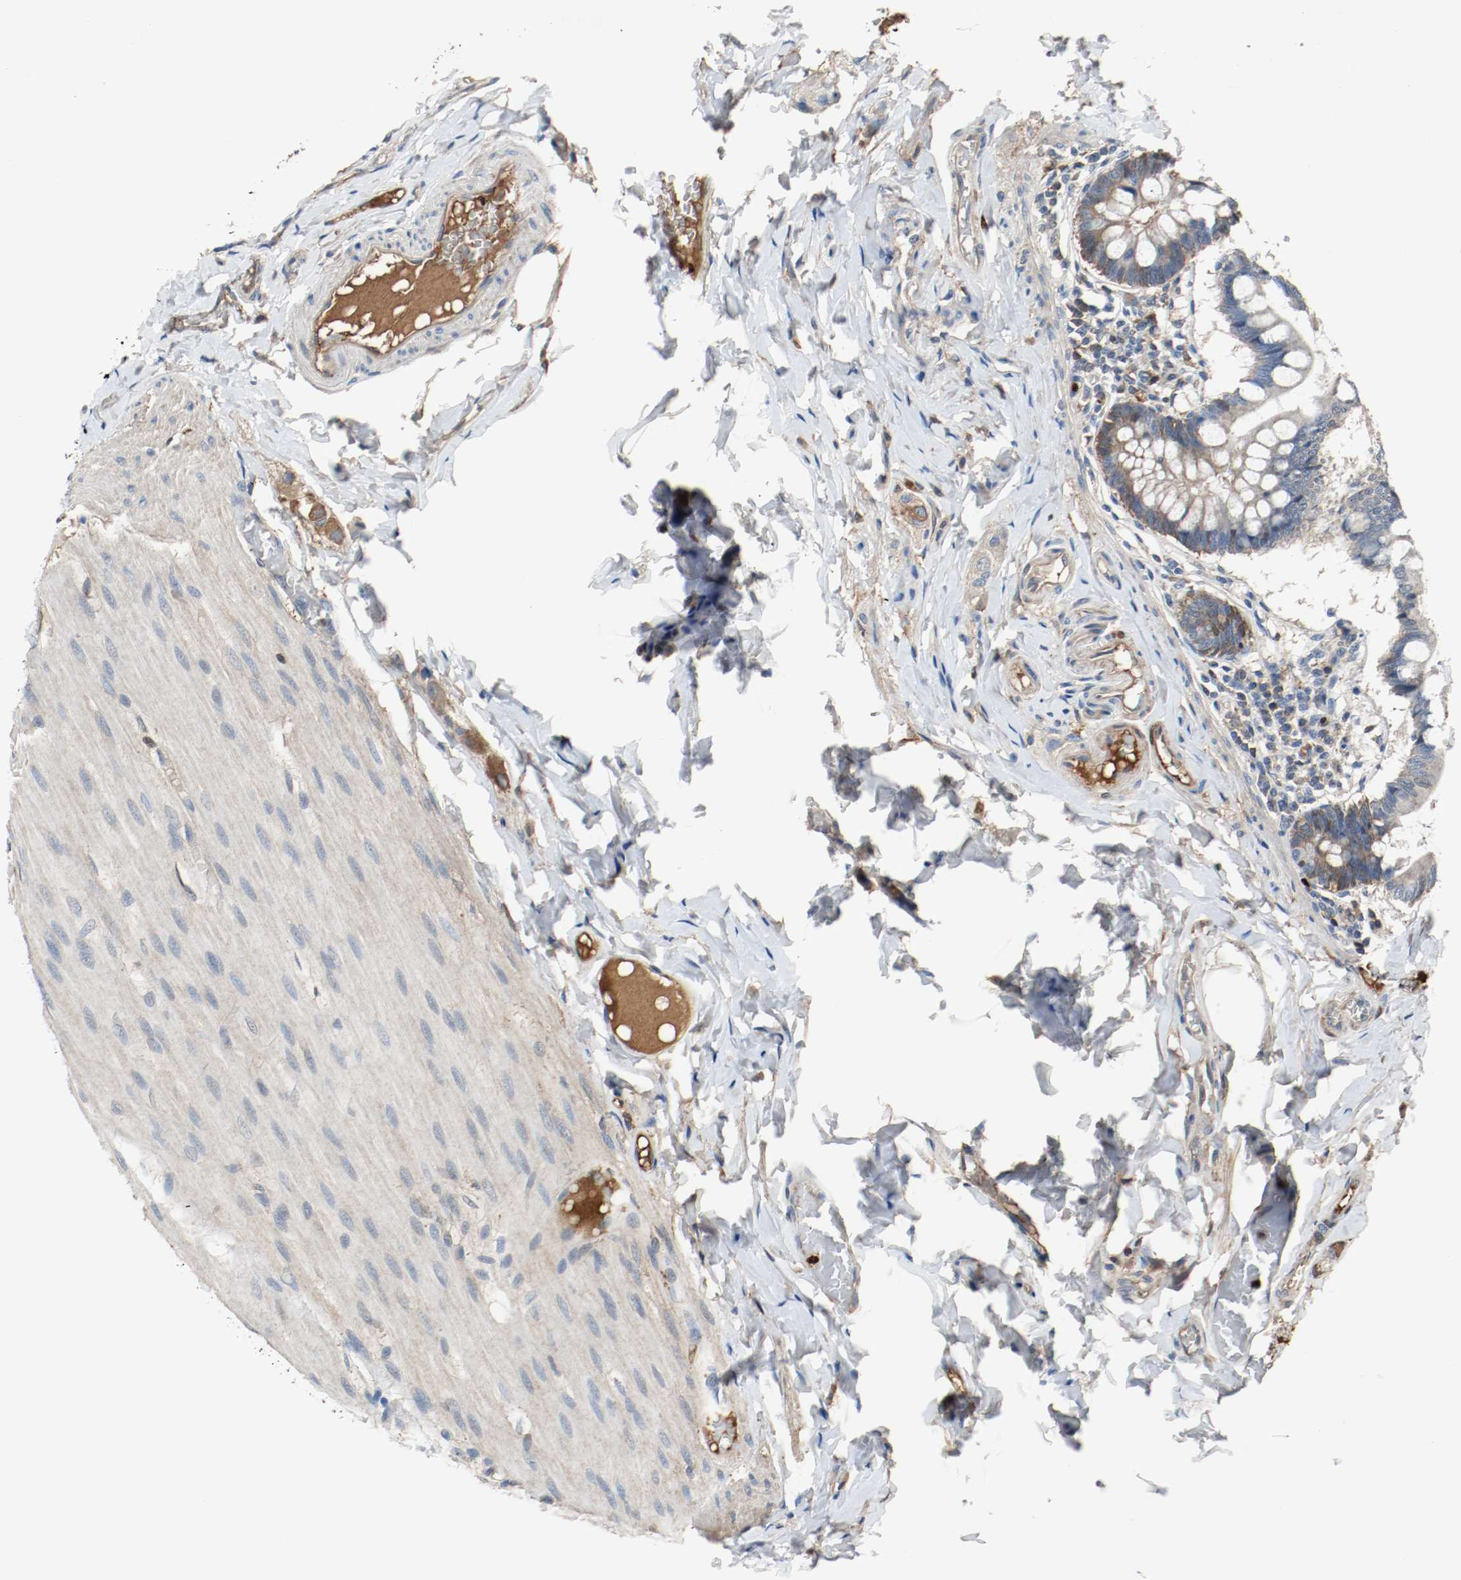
{"staining": {"intensity": "weak", "quantity": "<25%", "location": "cytoplasmic/membranous"}, "tissue": "small intestine", "cell_type": "Glandular cells", "image_type": "normal", "snomed": [{"axis": "morphology", "description": "Normal tissue, NOS"}, {"axis": "topography", "description": "Small intestine"}], "caption": "A photomicrograph of small intestine stained for a protein shows no brown staining in glandular cells.", "gene": "BLK", "patient": {"sex": "male", "age": 41}}